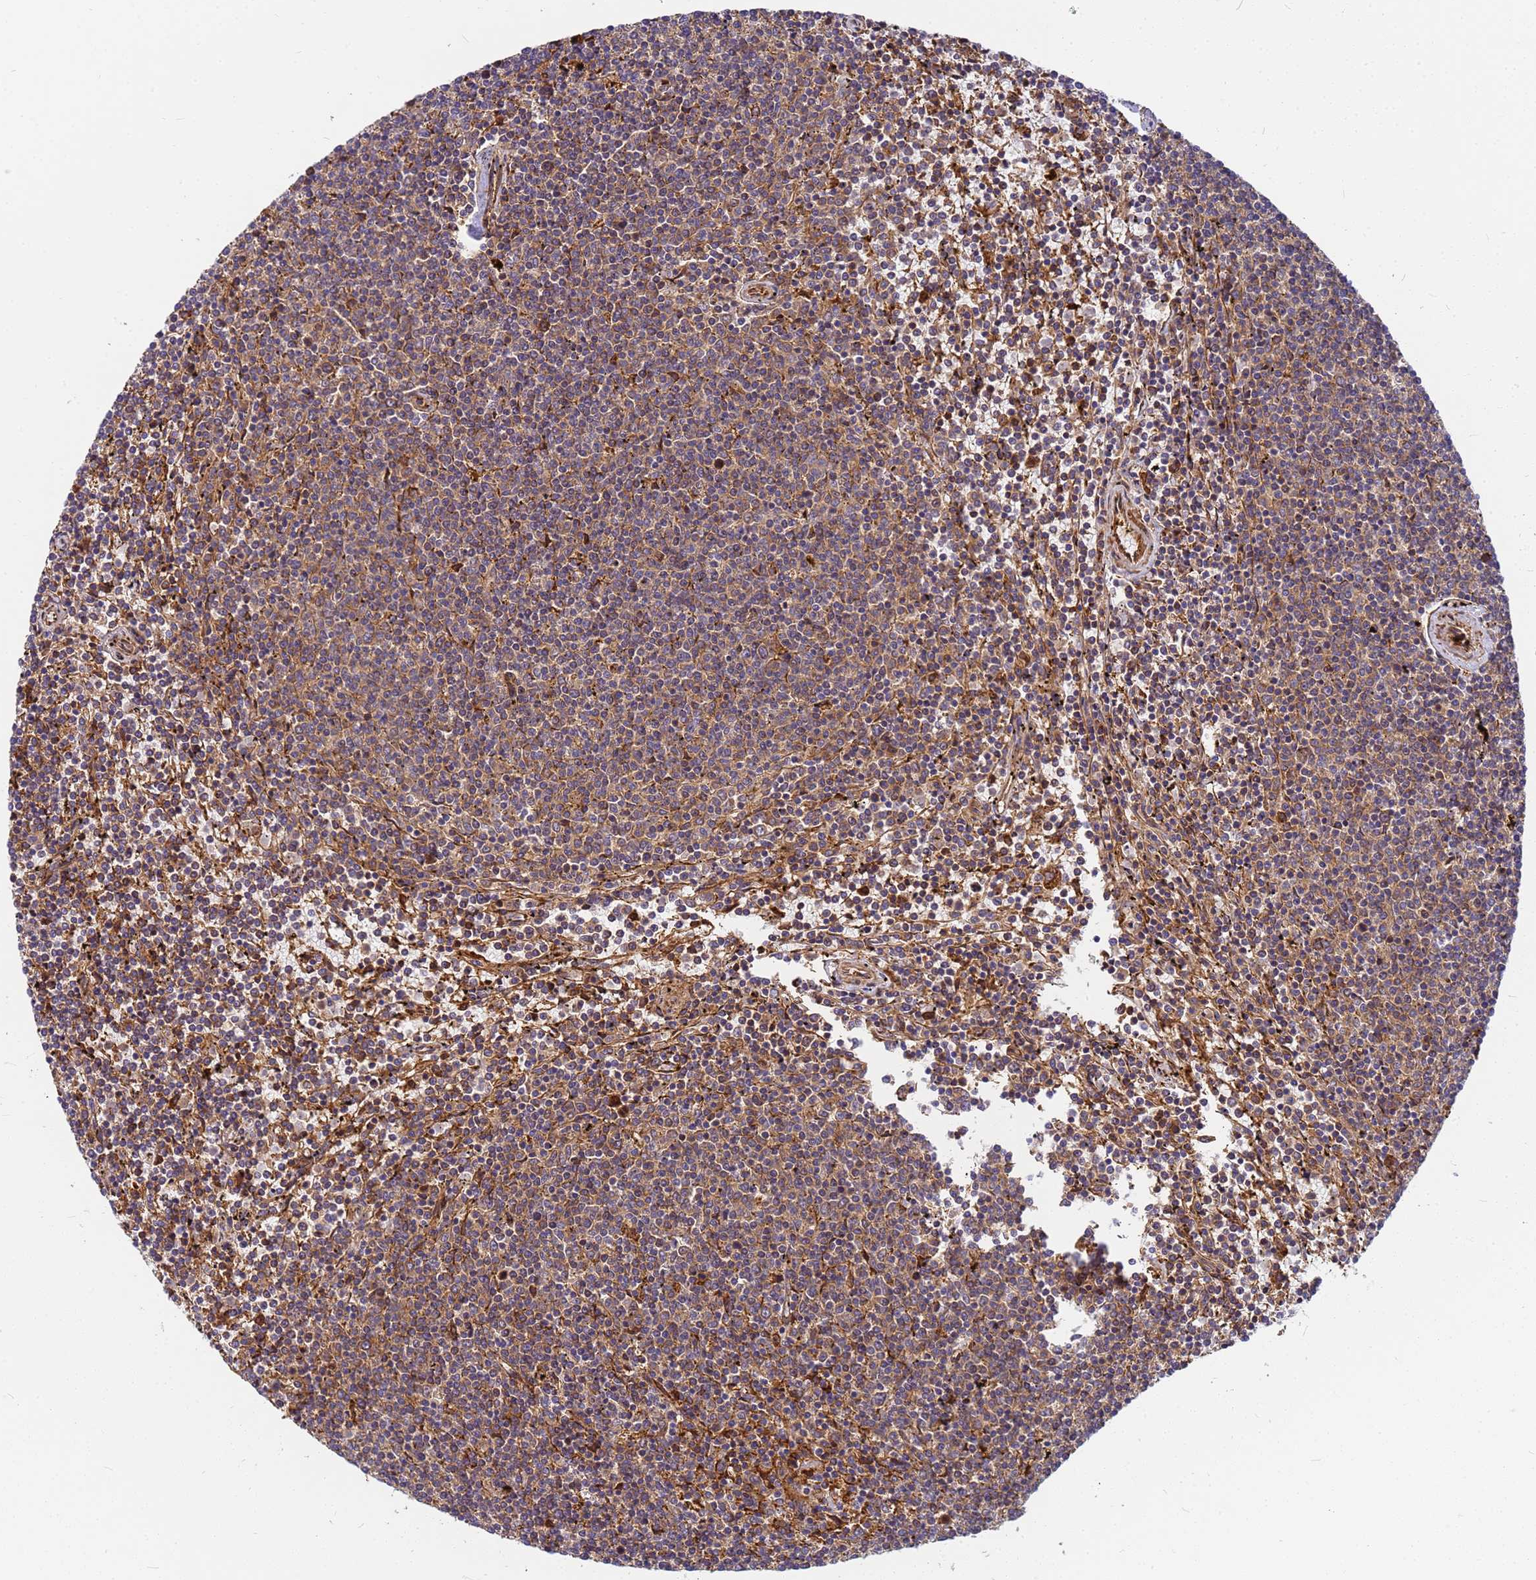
{"staining": {"intensity": "weak", "quantity": ">75%", "location": "cytoplasmic/membranous"}, "tissue": "lymphoma", "cell_type": "Tumor cells", "image_type": "cancer", "snomed": [{"axis": "morphology", "description": "Malignant lymphoma, non-Hodgkin's type, Low grade"}, {"axis": "topography", "description": "Spleen"}], "caption": "A micrograph showing weak cytoplasmic/membranous positivity in approximately >75% of tumor cells in lymphoma, as visualized by brown immunohistochemical staining.", "gene": "C2CD5", "patient": {"sex": "female", "age": 50}}